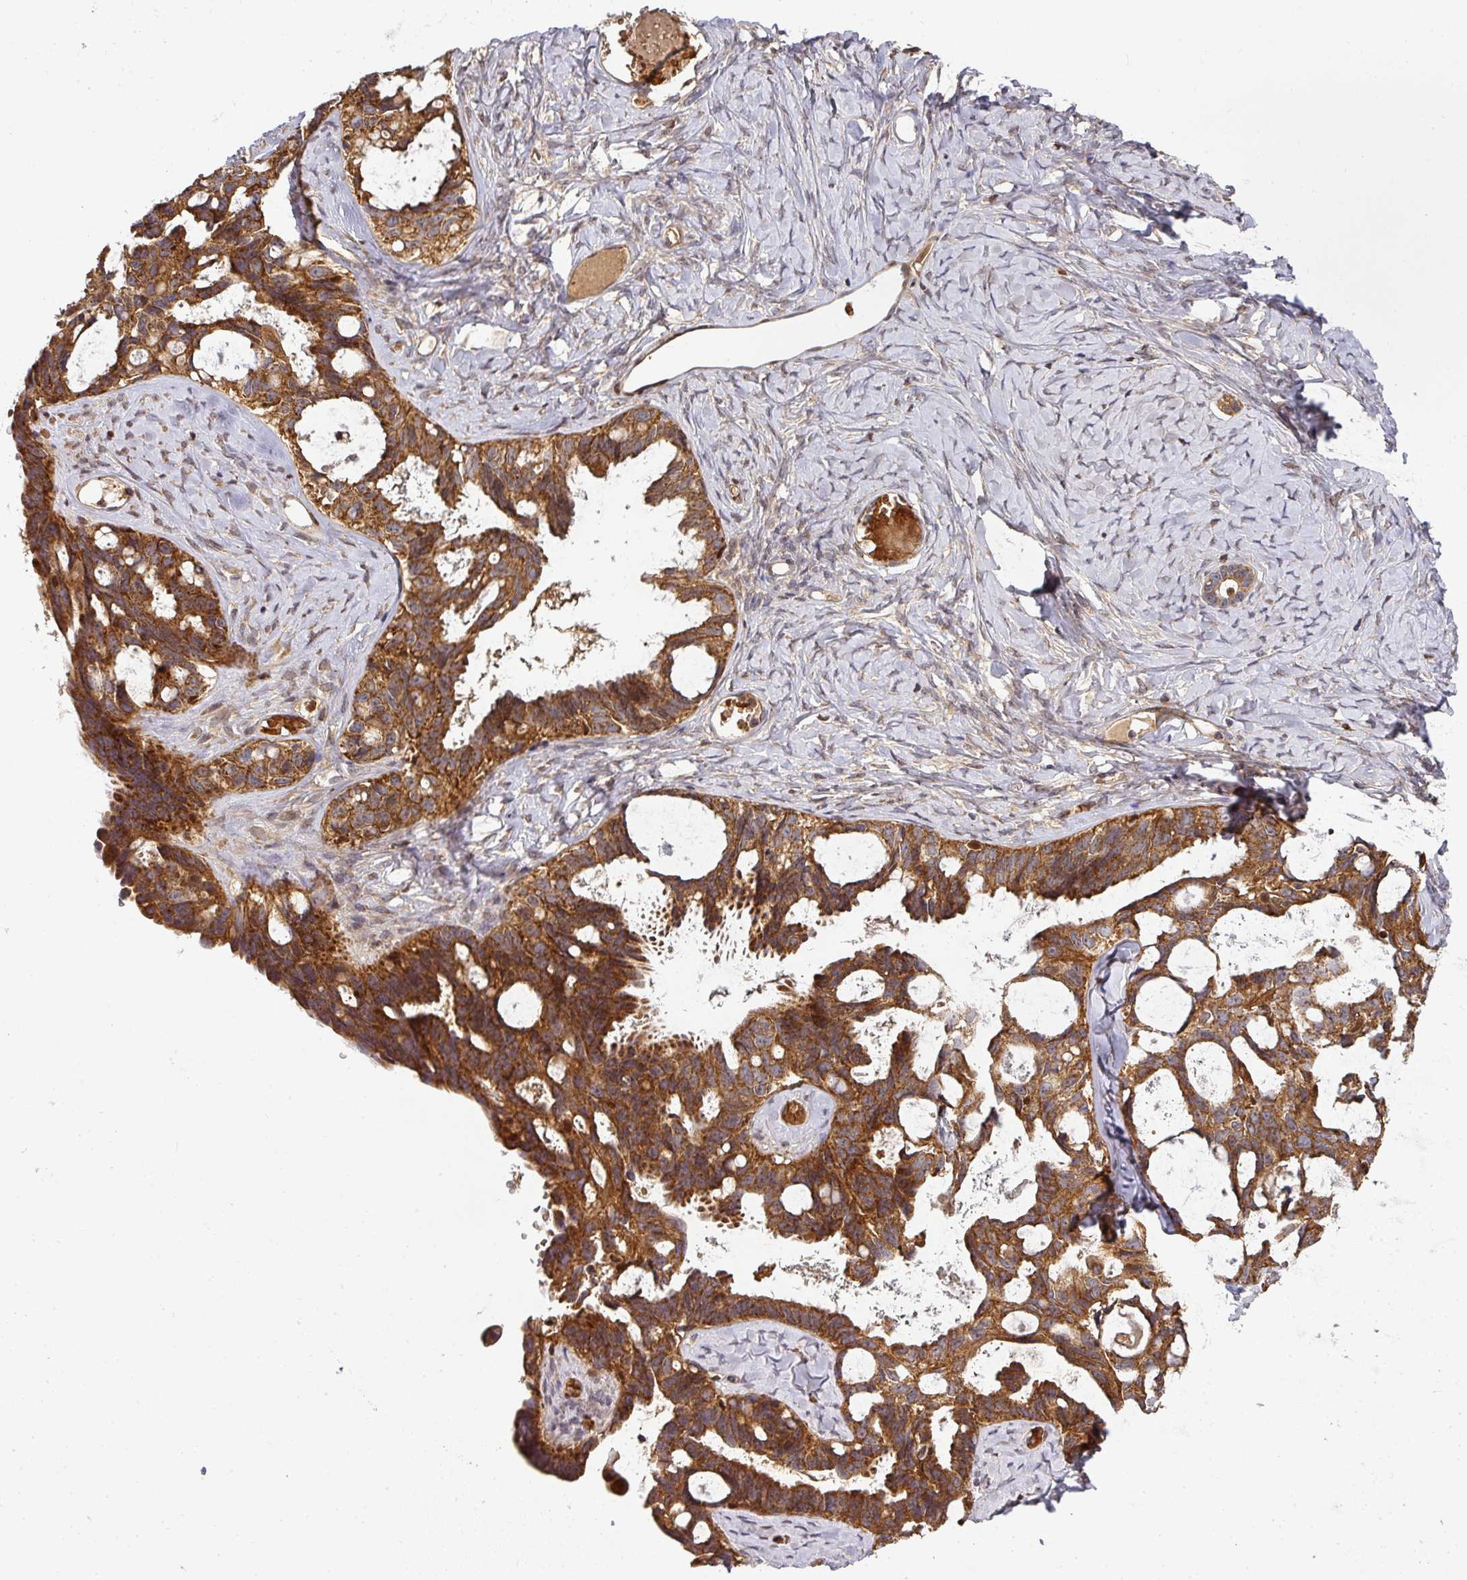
{"staining": {"intensity": "strong", "quantity": ">75%", "location": "cytoplasmic/membranous"}, "tissue": "ovarian cancer", "cell_type": "Tumor cells", "image_type": "cancer", "snomed": [{"axis": "morphology", "description": "Cystadenocarcinoma, serous, NOS"}, {"axis": "topography", "description": "Ovary"}], "caption": "Immunohistochemistry (IHC) photomicrograph of ovarian cancer stained for a protein (brown), which shows high levels of strong cytoplasmic/membranous expression in approximately >75% of tumor cells.", "gene": "MALSU1", "patient": {"sex": "female", "age": 69}}